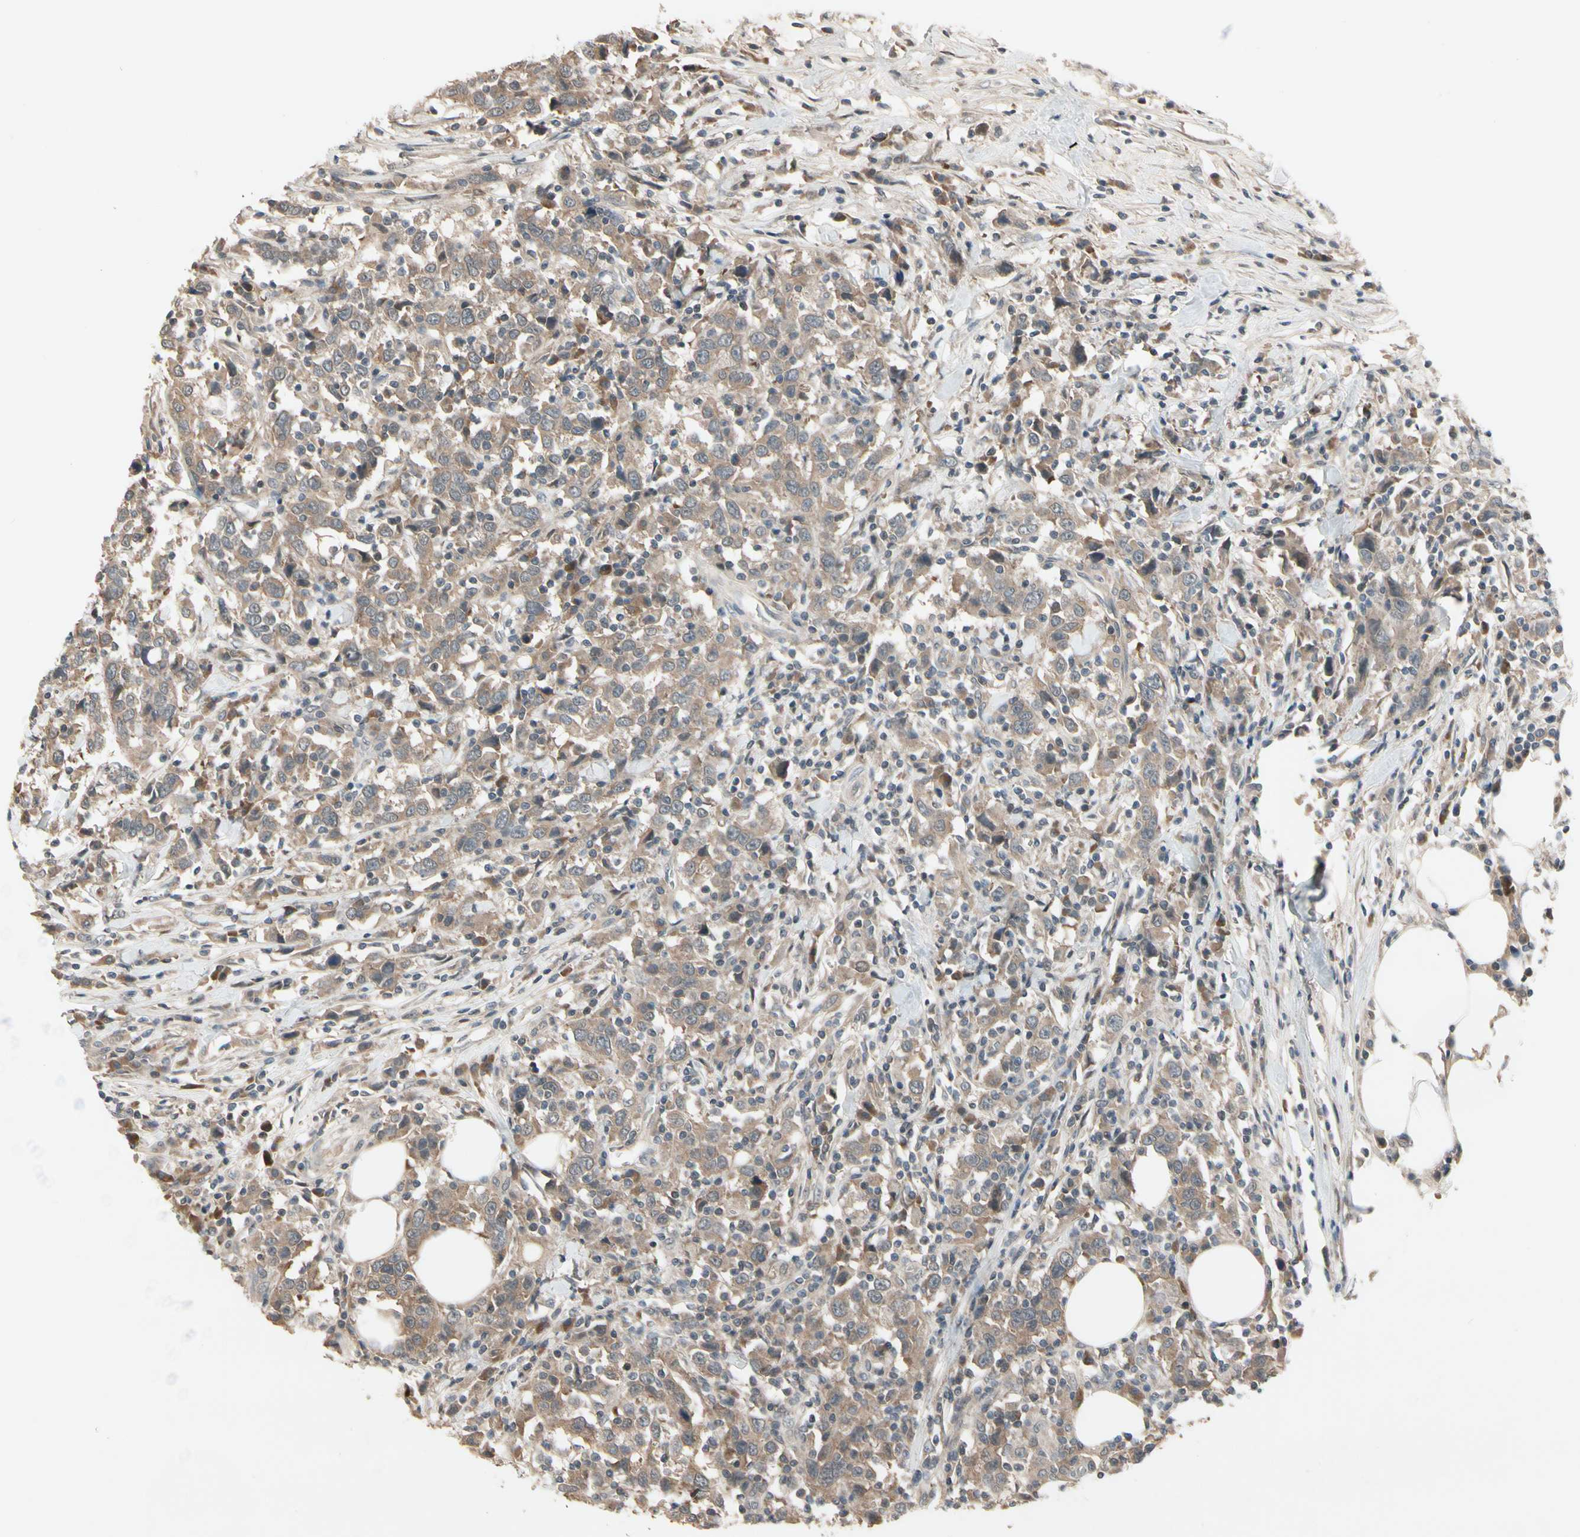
{"staining": {"intensity": "moderate", "quantity": ">75%", "location": "cytoplasmic/membranous"}, "tissue": "urothelial cancer", "cell_type": "Tumor cells", "image_type": "cancer", "snomed": [{"axis": "morphology", "description": "Urothelial carcinoma, High grade"}, {"axis": "topography", "description": "Urinary bladder"}], "caption": "High-grade urothelial carcinoma stained for a protein displays moderate cytoplasmic/membranous positivity in tumor cells.", "gene": "NSF", "patient": {"sex": "male", "age": 61}}